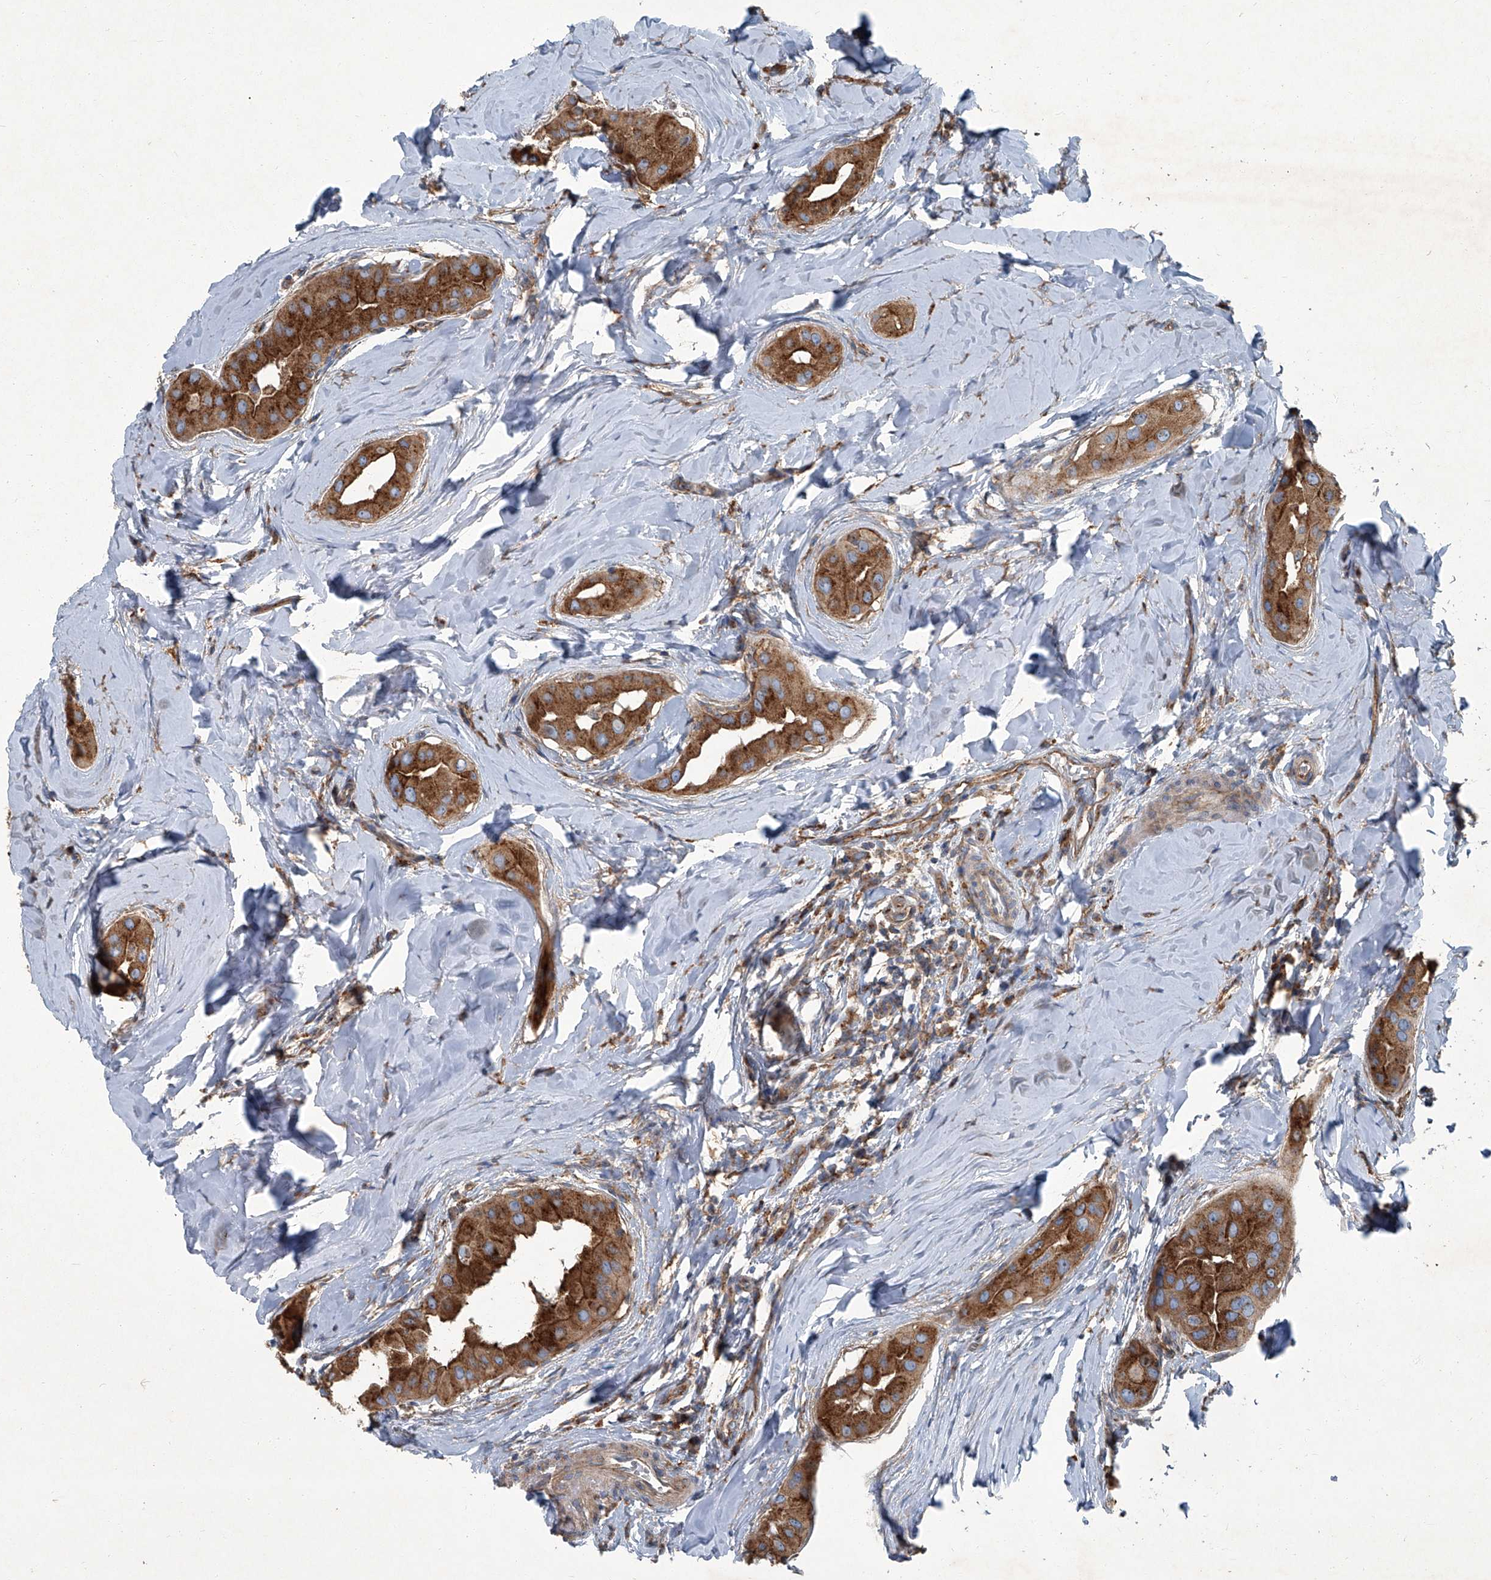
{"staining": {"intensity": "strong", "quantity": ">75%", "location": "cytoplasmic/membranous"}, "tissue": "thyroid cancer", "cell_type": "Tumor cells", "image_type": "cancer", "snomed": [{"axis": "morphology", "description": "Papillary adenocarcinoma, NOS"}, {"axis": "topography", "description": "Thyroid gland"}], "caption": "Papillary adenocarcinoma (thyroid) stained with DAB (3,3'-diaminobenzidine) immunohistochemistry (IHC) exhibits high levels of strong cytoplasmic/membranous staining in about >75% of tumor cells. (DAB (3,3'-diaminobenzidine) IHC, brown staining for protein, blue staining for nuclei).", "gene": "PIGH", "patient": {"sex": "male", "age": 33}}